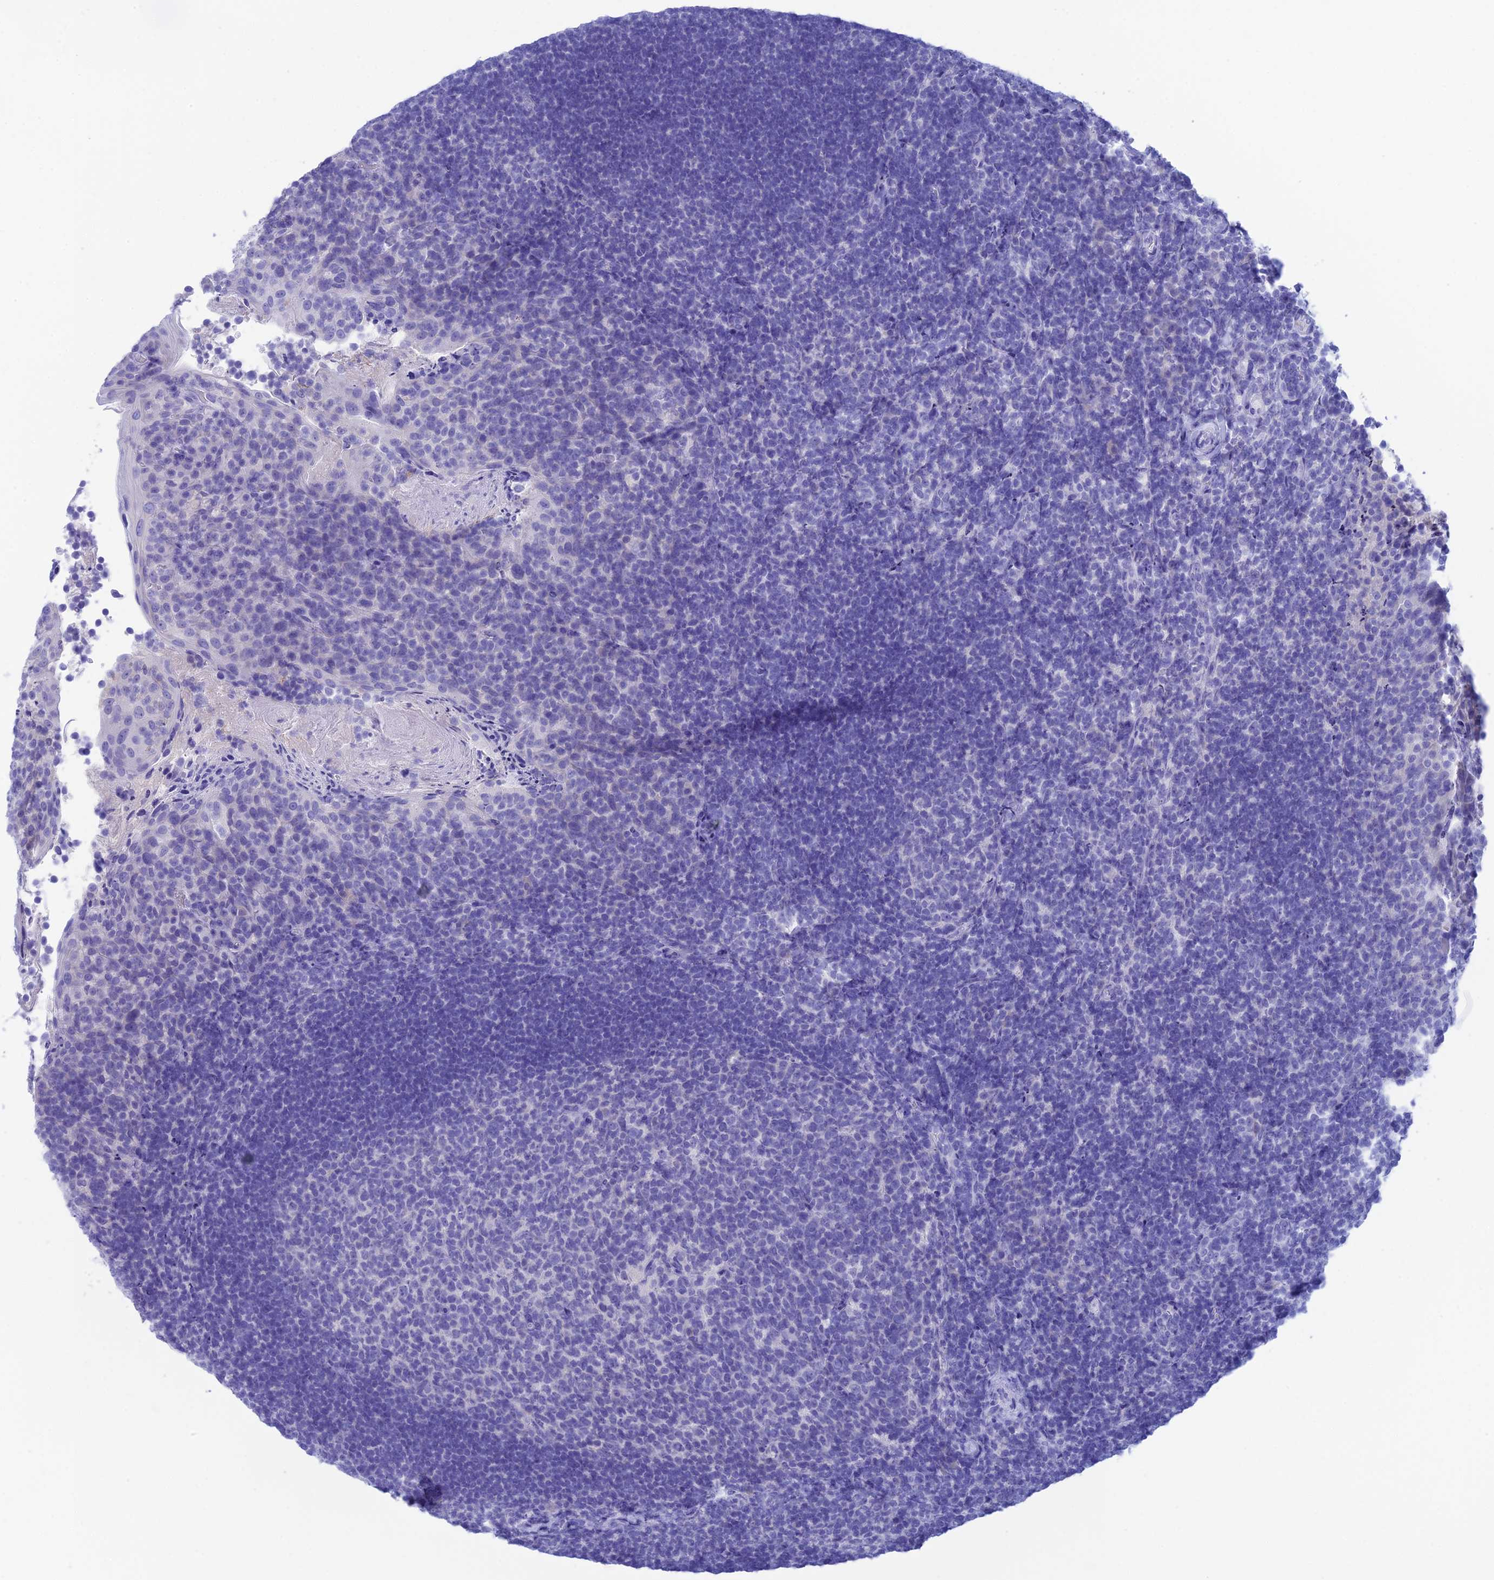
{"staining": {"intensity": "negative", "quantity": "none", "location": "none"}, "tissue": "tonsil", "cell_type": "Germinal center cells", "image_type": "normal", "snomed": [{"axis": "morphology", "description": "Normal tissue, NOS"}, {"axis": "topography", "description": "Tonsil"}], "caption": "Germinal center cells are negative for brown protein staining in benign tonsil. (Brightfield microscopy of DAB immunohistochemistry (IHC) at high magnification).", "gene": "REG1A", "patient": {"sex": "female", "age": 10}}